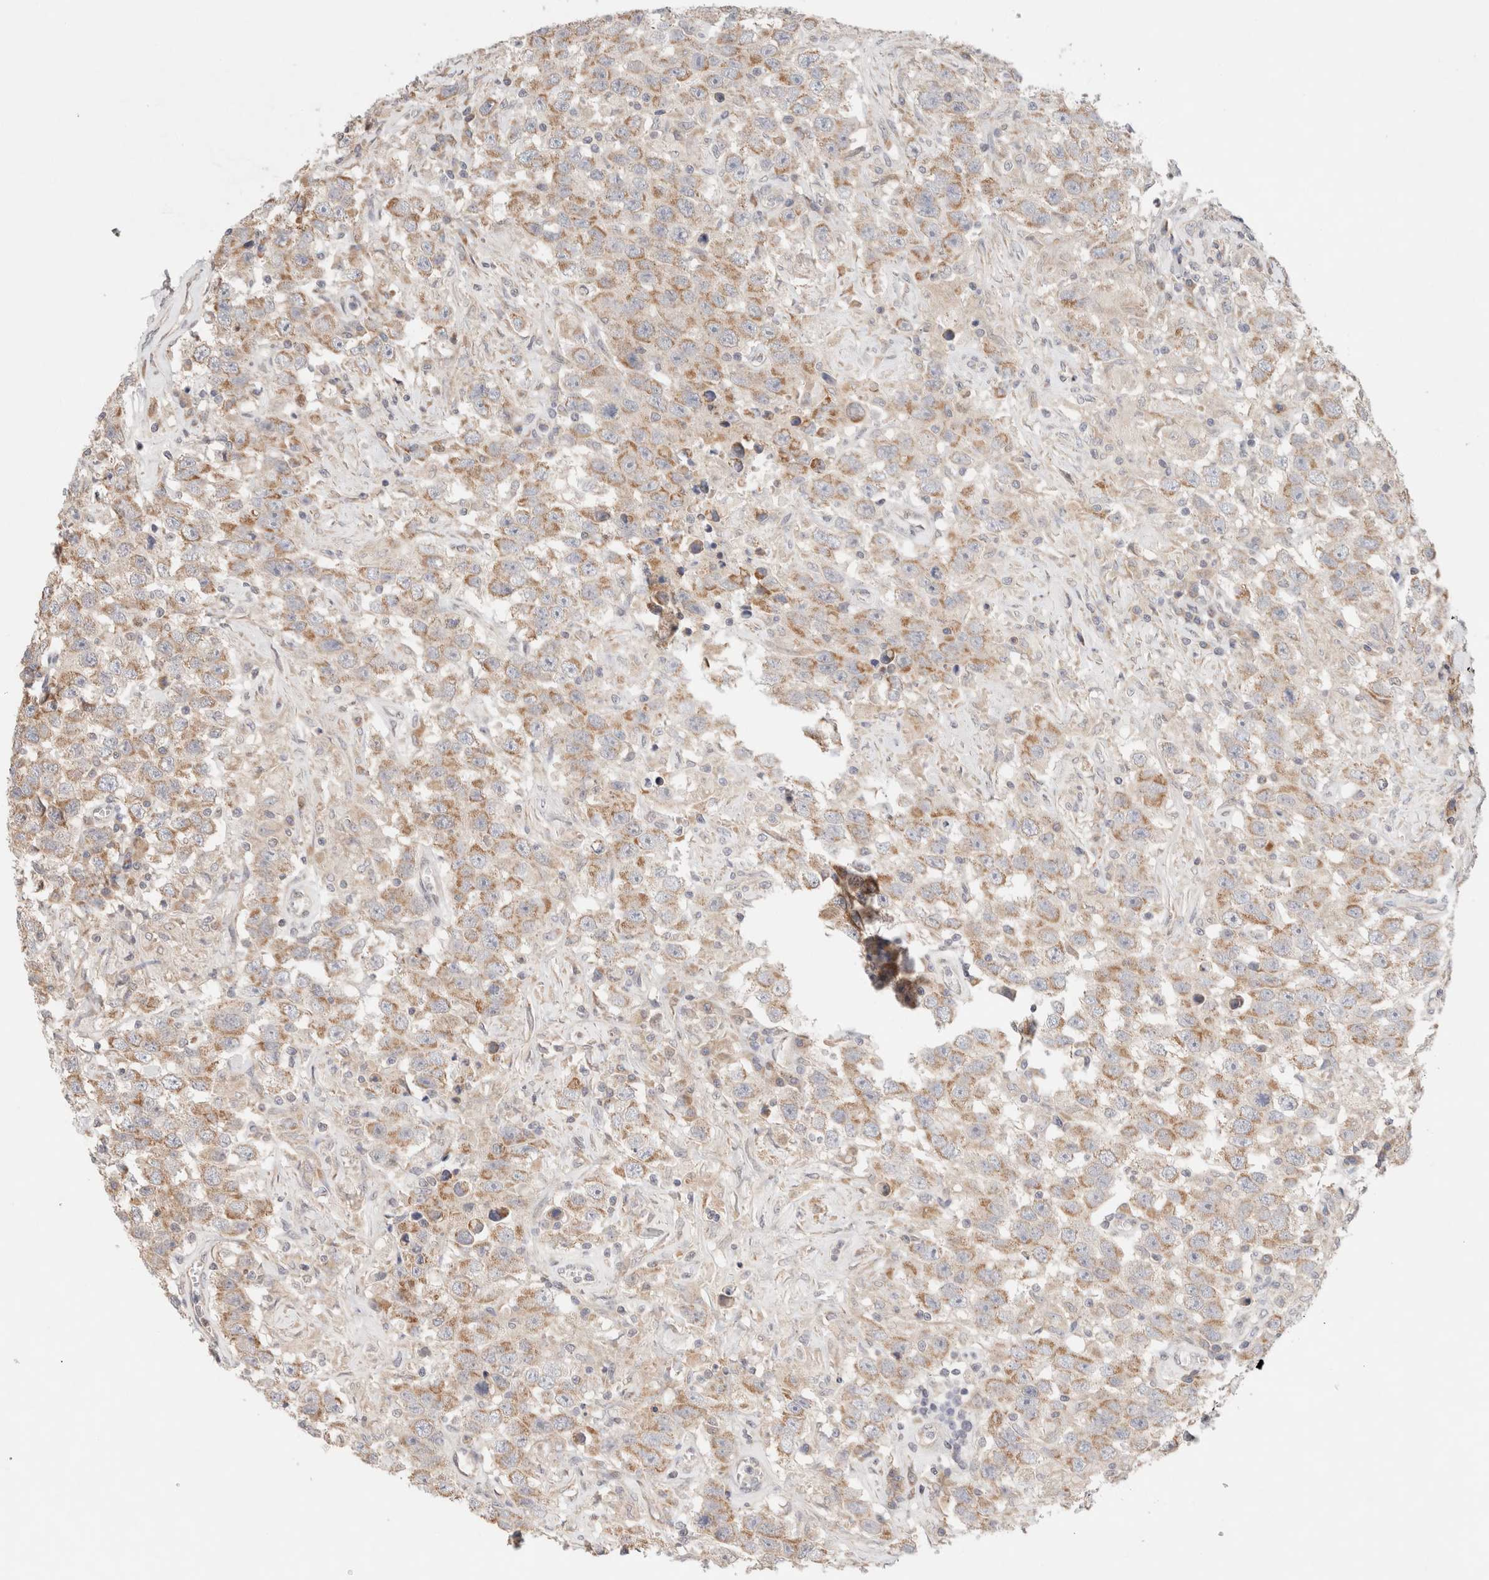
{"staining": {"intensity": "moderate", "quantity": ">75%", "location": "cytoplasmic/membranous"}, "tissue": "testis cancer", "cell_type": "Tumor cells", "image_type": "cancer", "snomed": [{"axis": "morphology", "description": "Seminoma, NOS"}, {"axis": "topography", "description": "Testis"}], "caption": "Brown immunohistochemical staining in human testis seminoma displays moderate cytoplasmic/membranous positivity in about >75% of tumor cells.", "gene": "ERI3", "patient": {"sex": "male", "age": 41}}